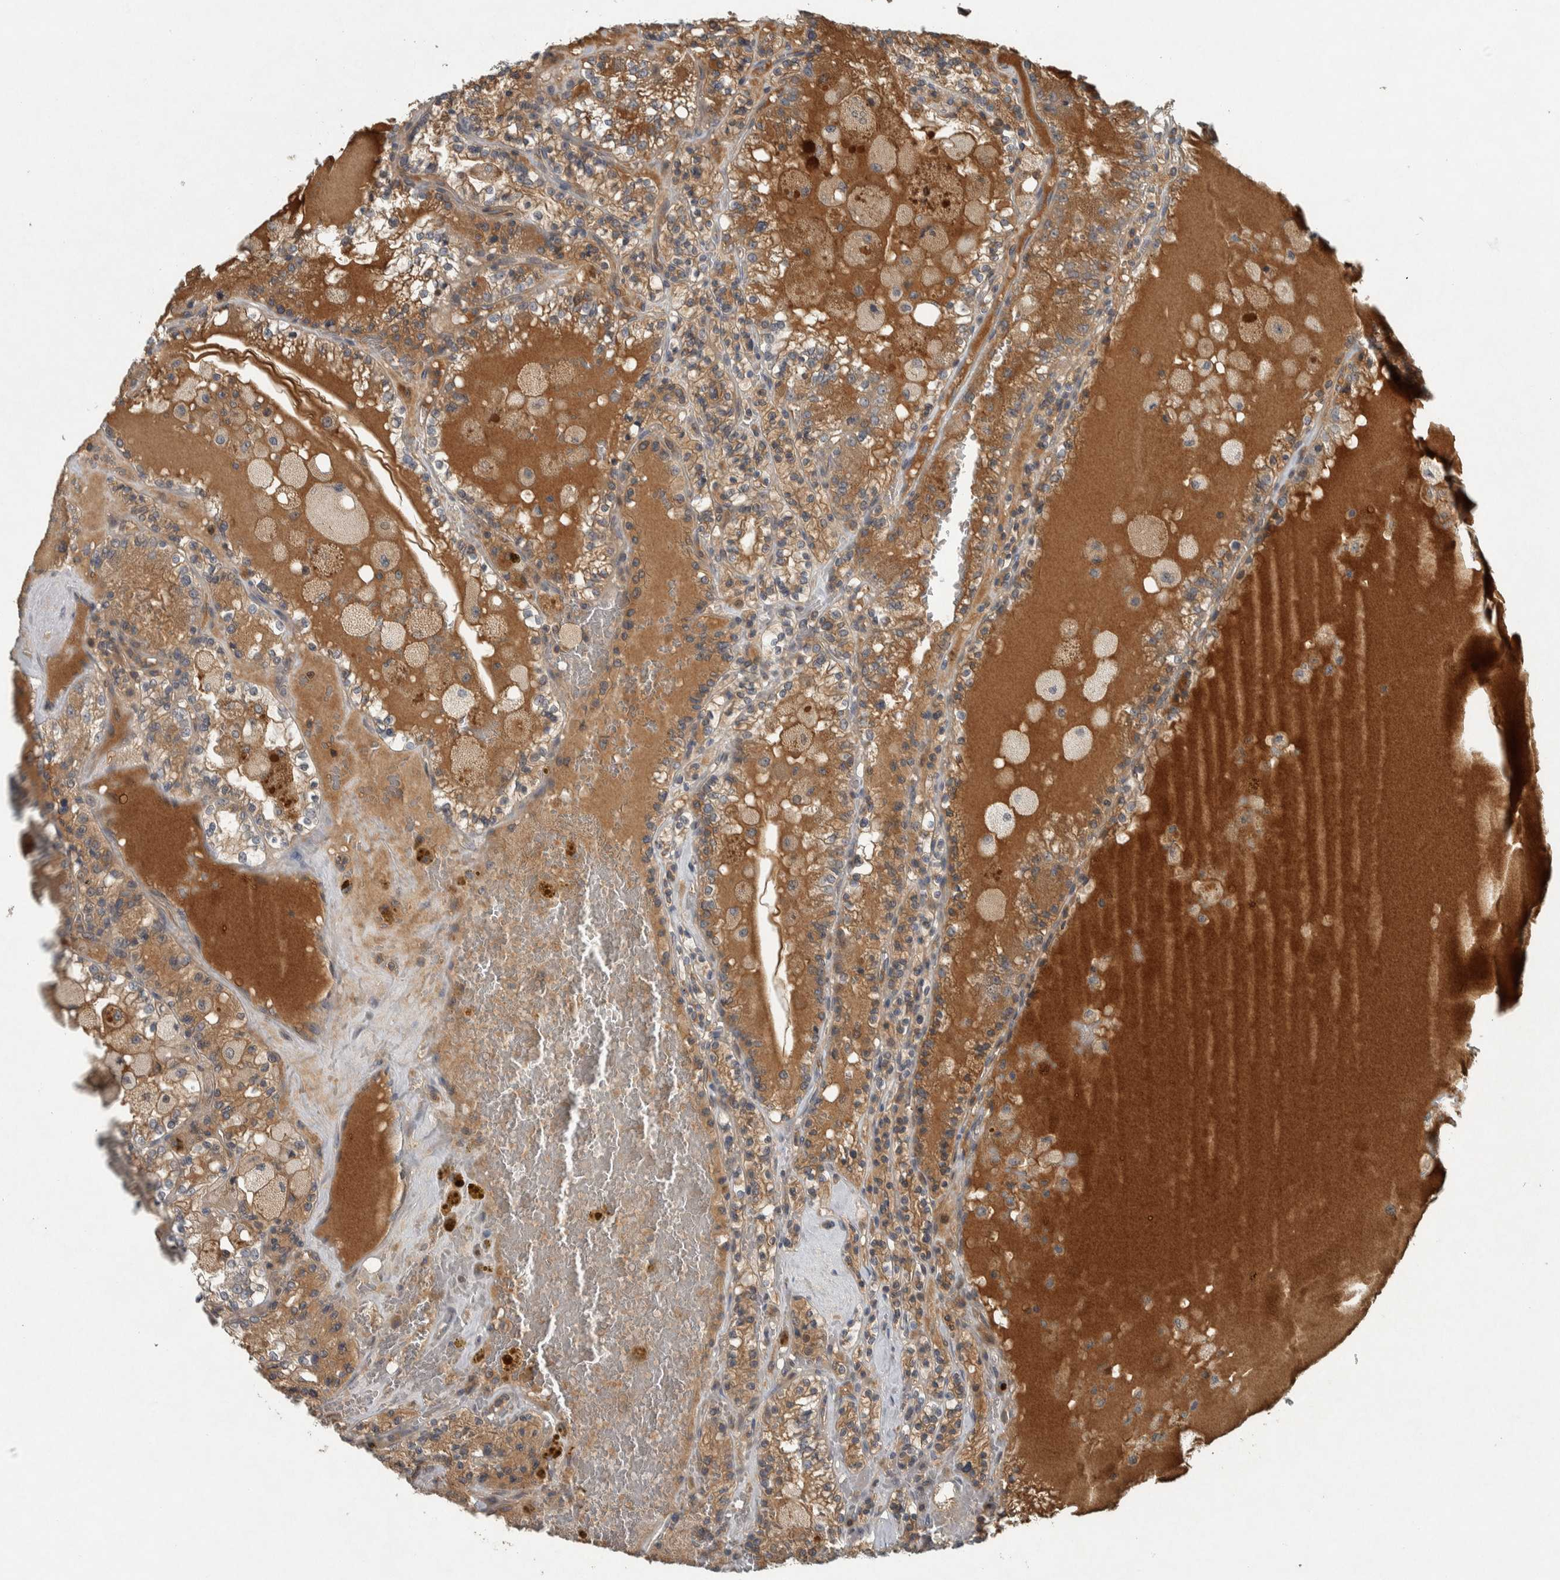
{"staining": {"intensity": "moderate", "quantity": ">75%", "location": "cytoplasmic/membranous"}, "tissue": "renal cancer", "cell_type": "Tumor cells", "image_type": "cancer", "snomed": [{"axis": "morphology", "description": "Adenocarcinoma, NOS"}, {"axis": "topography", "description": "Kidney"}], "caption": "Protein staining of renal cancer tissue reveals moderate cytoplasmic/membranous expression in approximately >75% of tumor cells.", "gene": "CLCN2", "patient": {"sex": "female", "age": 56}}